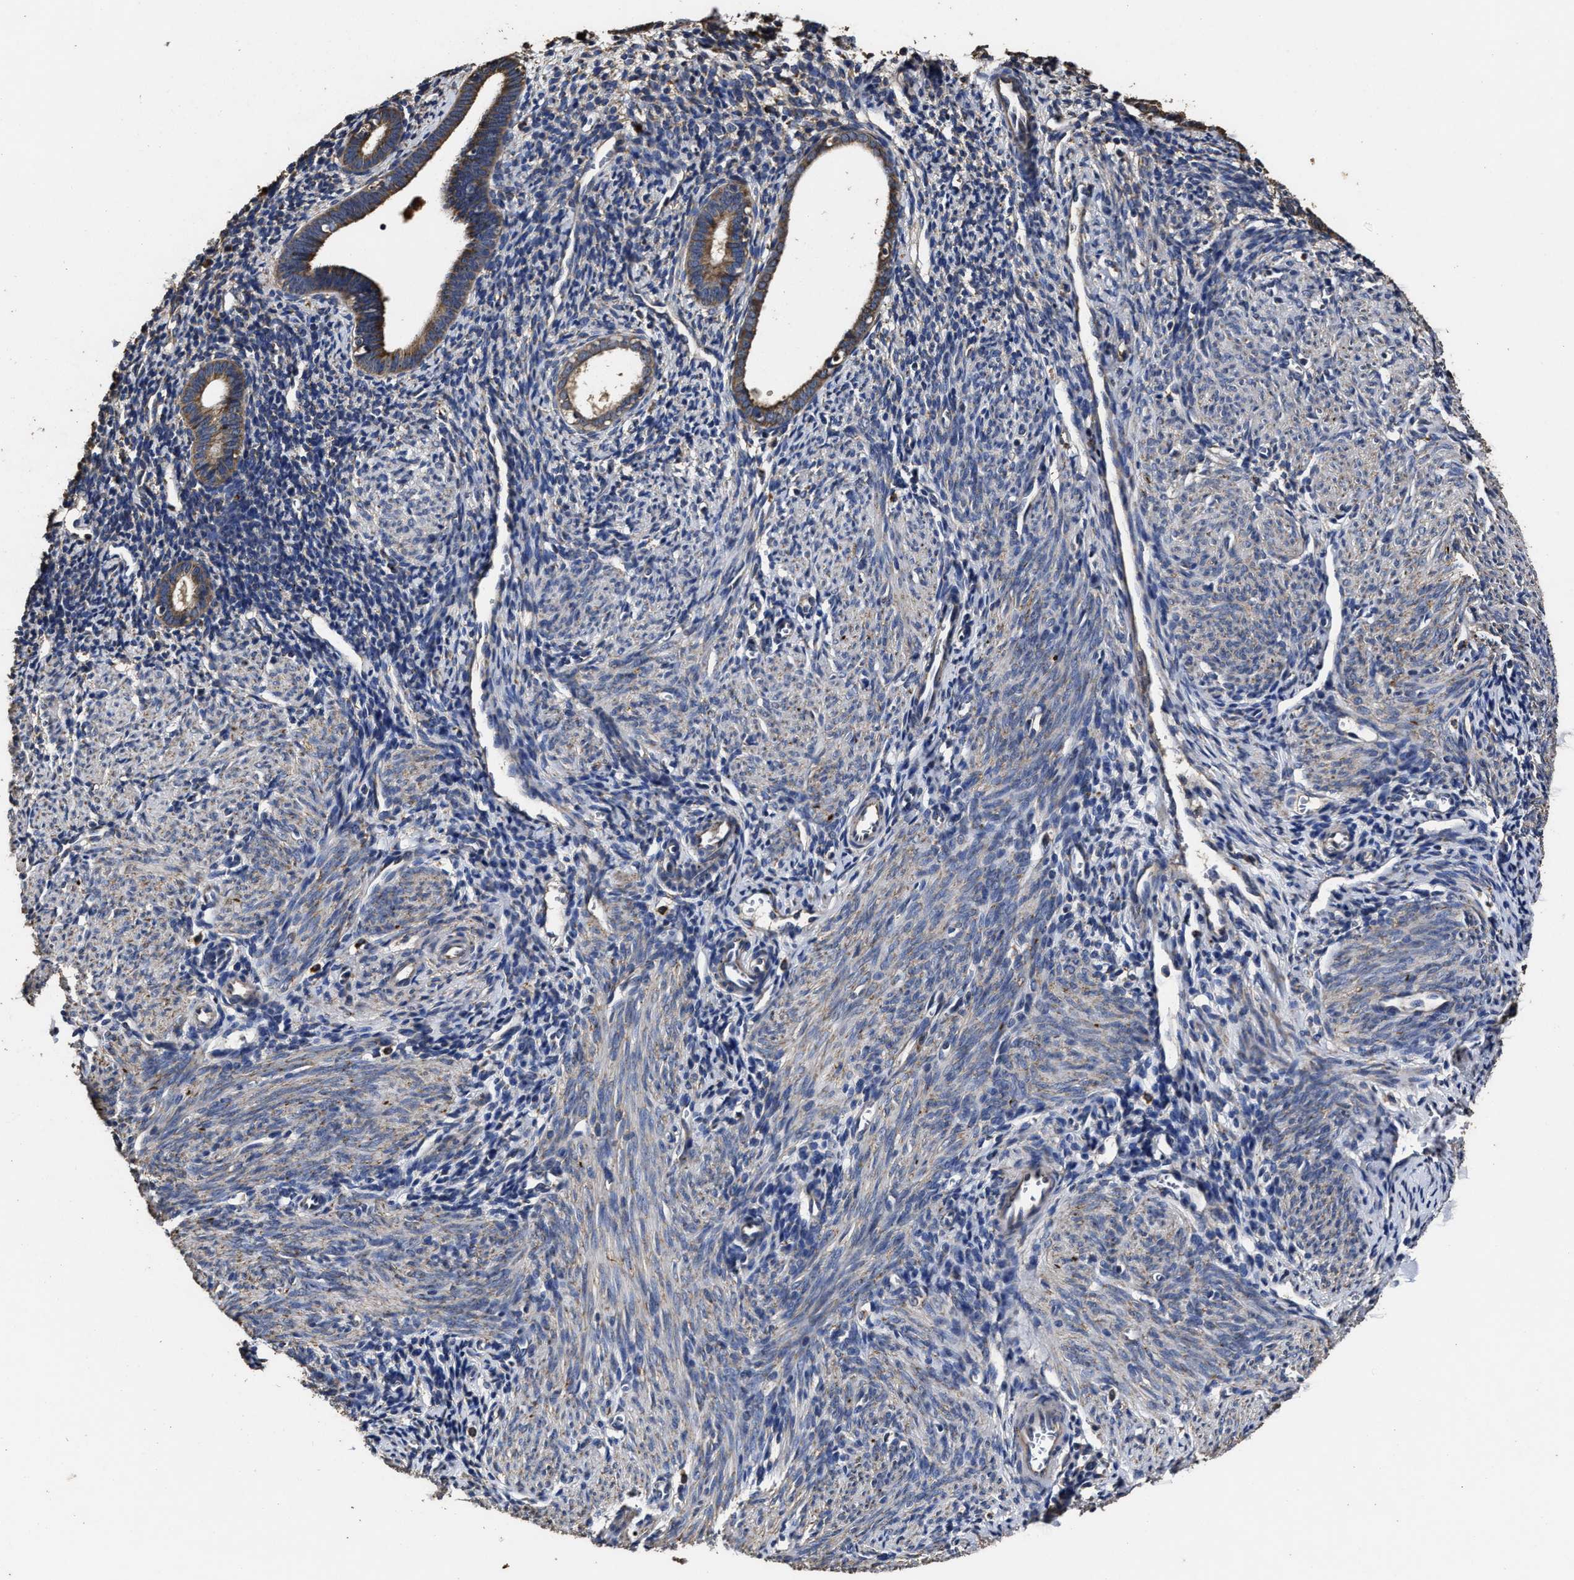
{"staining": {"intensity": "negative", "quantity": "none", "location": "none"}, "tissue": "endometrium", "cell_type": "Cells in endometrial stroma", "image_type": "normal", "snomed": [{"axis": "morphology", "description": "Normal tissue, NOS"}, {"axis": "morphology", "description": "Adenocarcinoma, NOS"}, {"axis": "topography", "description": "Endometrium"}], "caption": "Immunohistochemistry of unremarkable endometrium shows no positivity in cells in endometrial stroma. (Brightfield microscopy of DAB IHC at high magnification).", "gene": "PPM1K", "patient": {"sex": "female", "age": 57}}